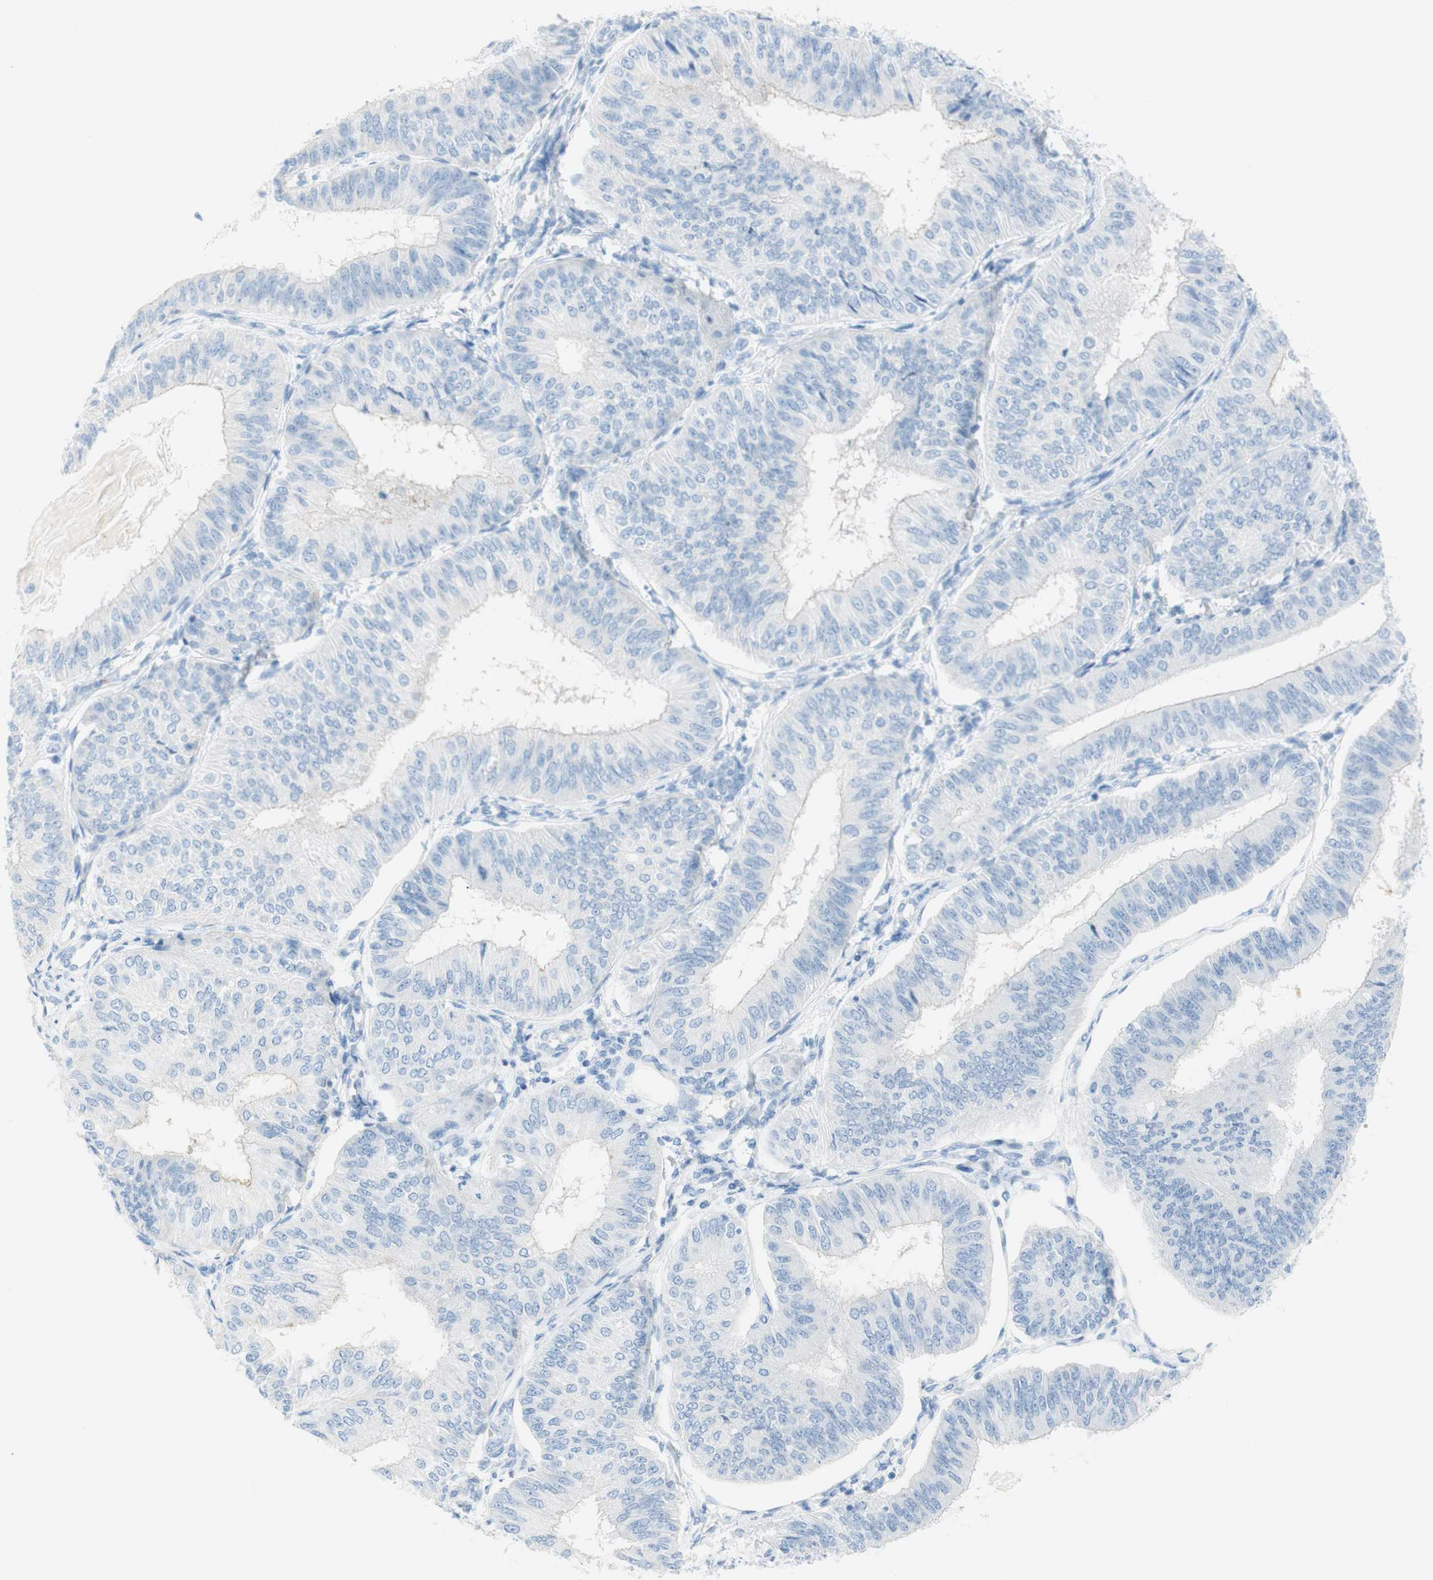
{"staining": {"intensity": "negative", "quantity": "none", "location": "none"}, "tissue": "endometrial cancer", "cell_type": "Tumor cells", "image_type": "cancer", "snomed": [{"axis": "morphology", "description": "Adenocarcinoma, NOS"}, {"axis": "topography", "description": "Endometrium"}], "caption": "Image shows no protein staining in tumor cells of endometrial adenocarcinoma tissue.", "gene": "CEACAM1", "patient": {"sex": "female", "age": 58}}